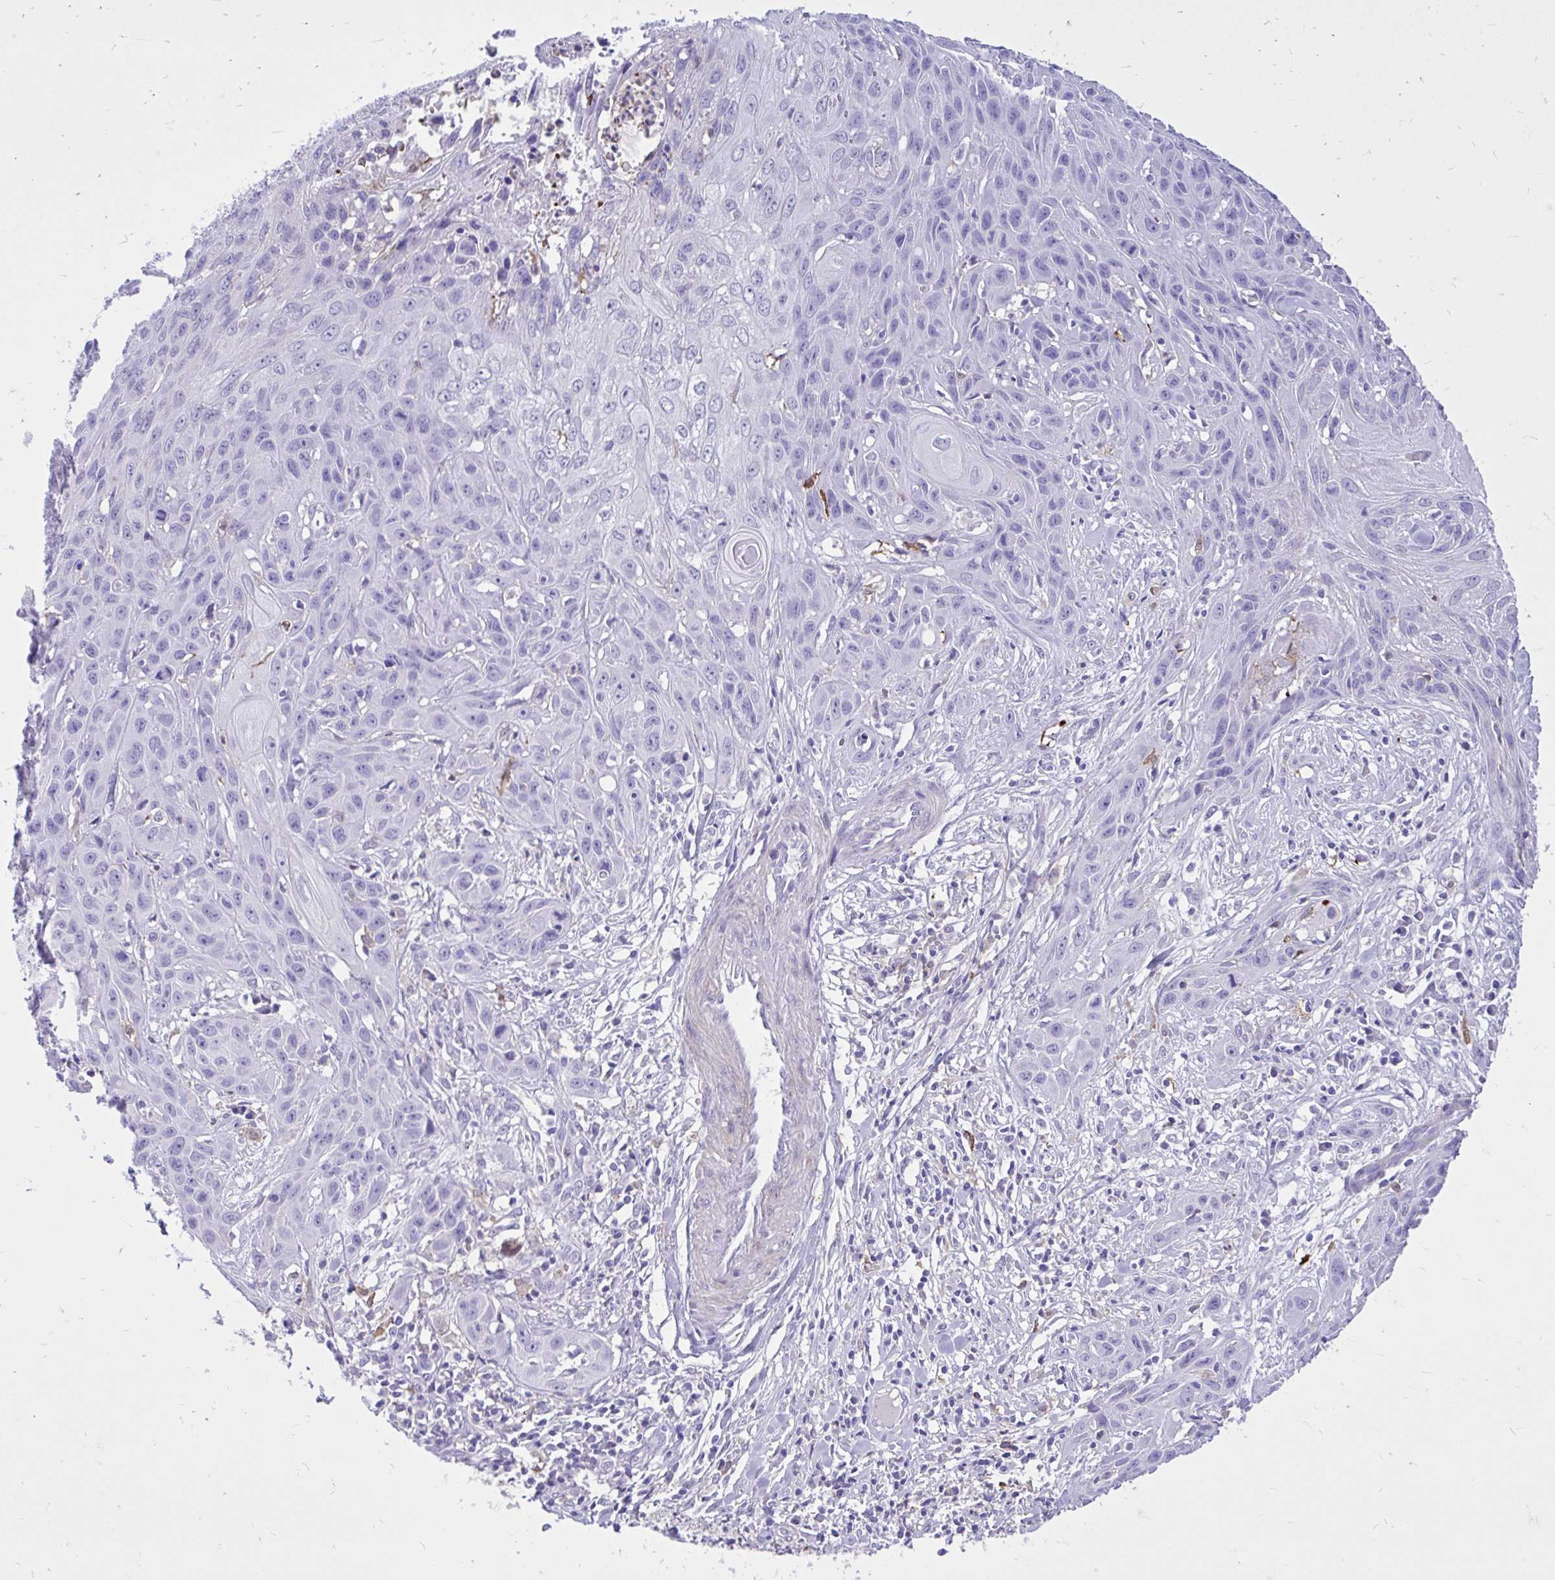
{"staining": {"intensity": "negative", "quantity": "none", "location": "none"}, "tissue": "skin cancer", "cell_type": "Tumor cells", "image_type": "cancer", "snomed": [{"axis": "morphology", "description": "Squamous cell carcinoma, NOS"}, {"axis": "topography", "description": "Skin"}, {"axis": "topography", "description": "Vulva"}], "caption": "Tumor cells are negative for brown protein staining in squamous cell carcinoma (skin).", "gene": "TLR7", "patient": {"sex": "female", "age": 83}}